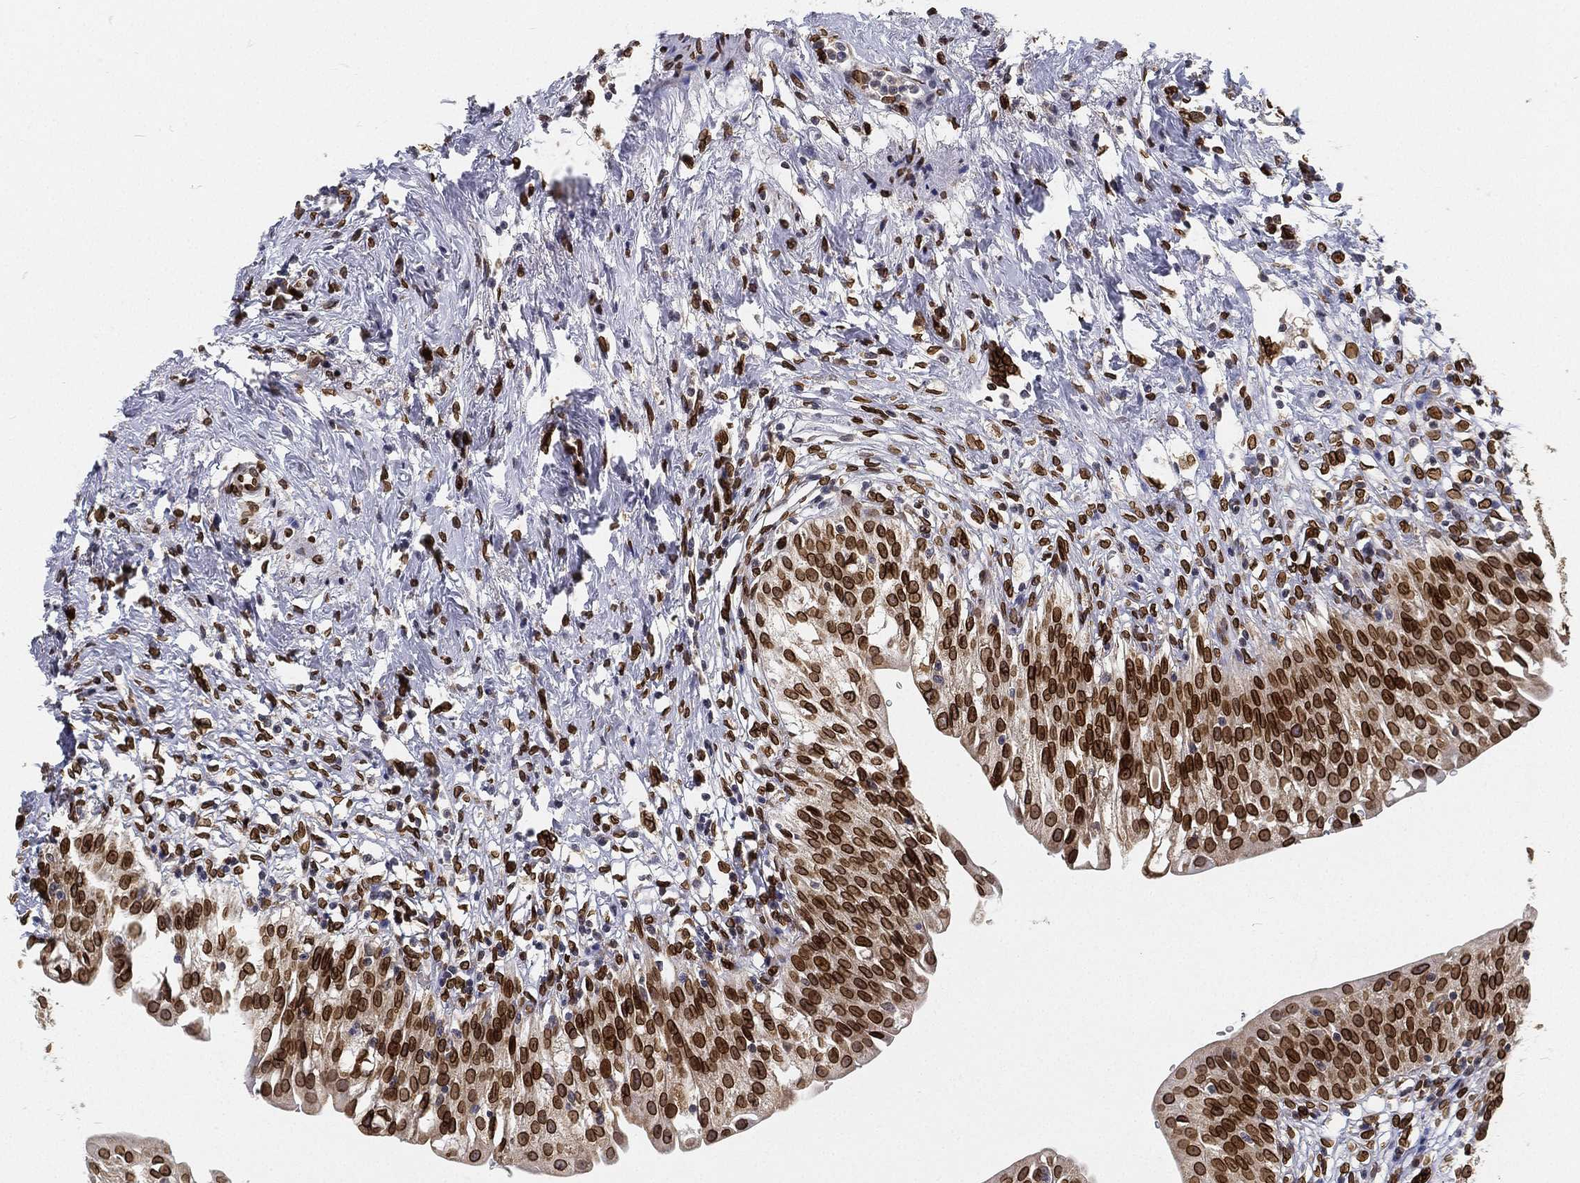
{"staining": {"intensity": "strong", "quantity": ">75%", "location": "cytoplasmic/membranous,nuclear"}, "tissue": "urinary bladder", "cell_type": "Urothelial cells", "image_type": "normal", "snomed": [{"axis": "morphology", "description": "Normal tissue, NOS"}, {"axis": "topography", "description": "Urinary bladder"}], "caption": "Immunohistochemical staining of normal urinary bladder demonstrates high levels of strong cytoplasmic/membranous,nuclear expression in approximately >75% of urothelial cells. (brown staining indicates protein expression, while blue staining denotes nuclei).", "gene": "PALB2", "patient": {"sex": "male", "age": 76}}